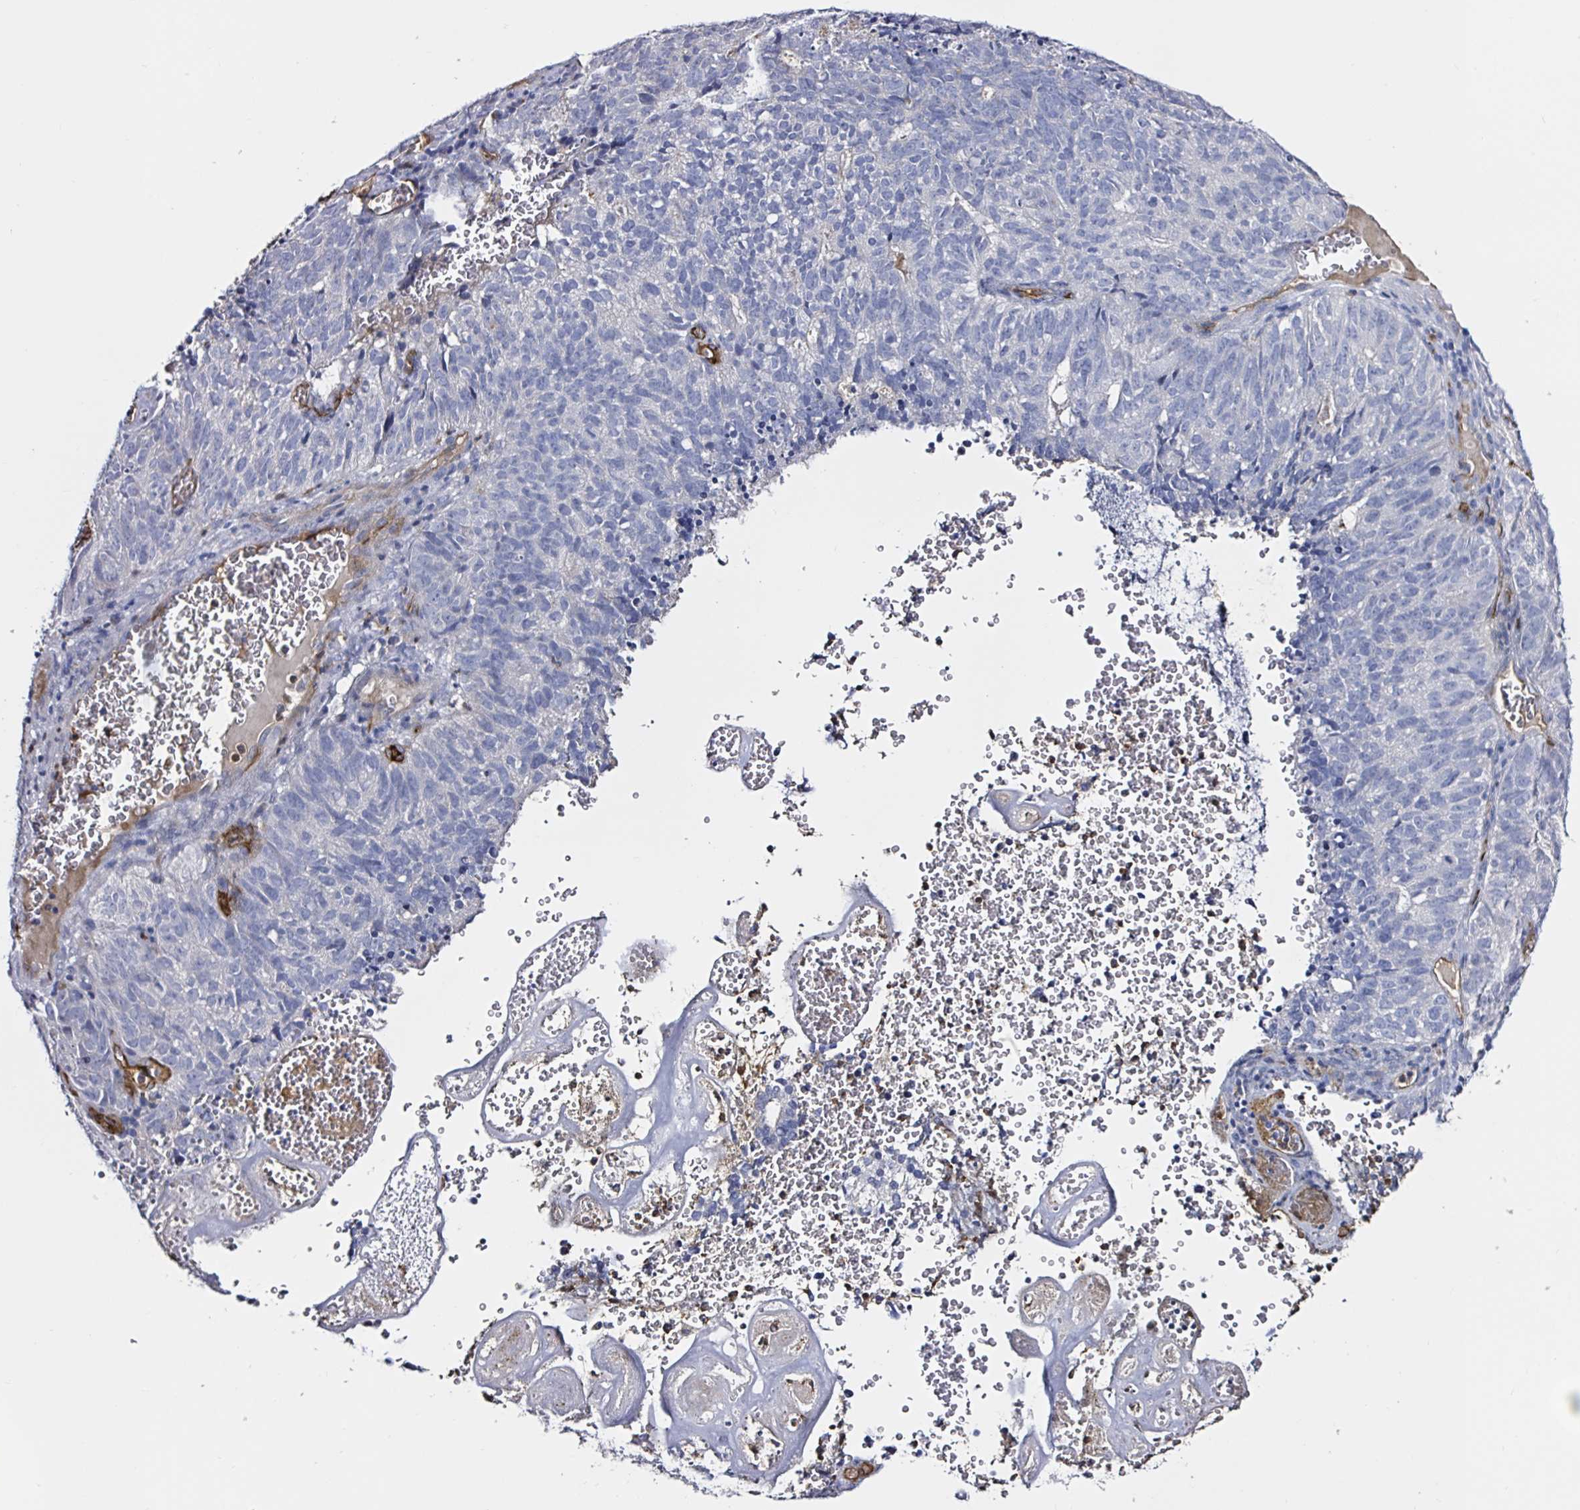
{"staining": {"intensity": "negative", "quantity": "none", "location": "none"}, "tissue": "cervical cancer", "cell_type": "Tumor cells", "image_type": "cancer", "snomed": [{"axis": "morphology", "description": "Adenocarcinoma, NOS"}, {"axis": "topography", "description": "Cervix"}], "caption": "IHC histopathology image of neoplastic tissue: human cervical cancer (adenocarcinoma) stained with DAB (3,3'-diaminobenzidine) demonstrates no significant protein expression in tumor cells.", "gene": "ACSBG2", "patient": {"sex": "female", "age": 38}}